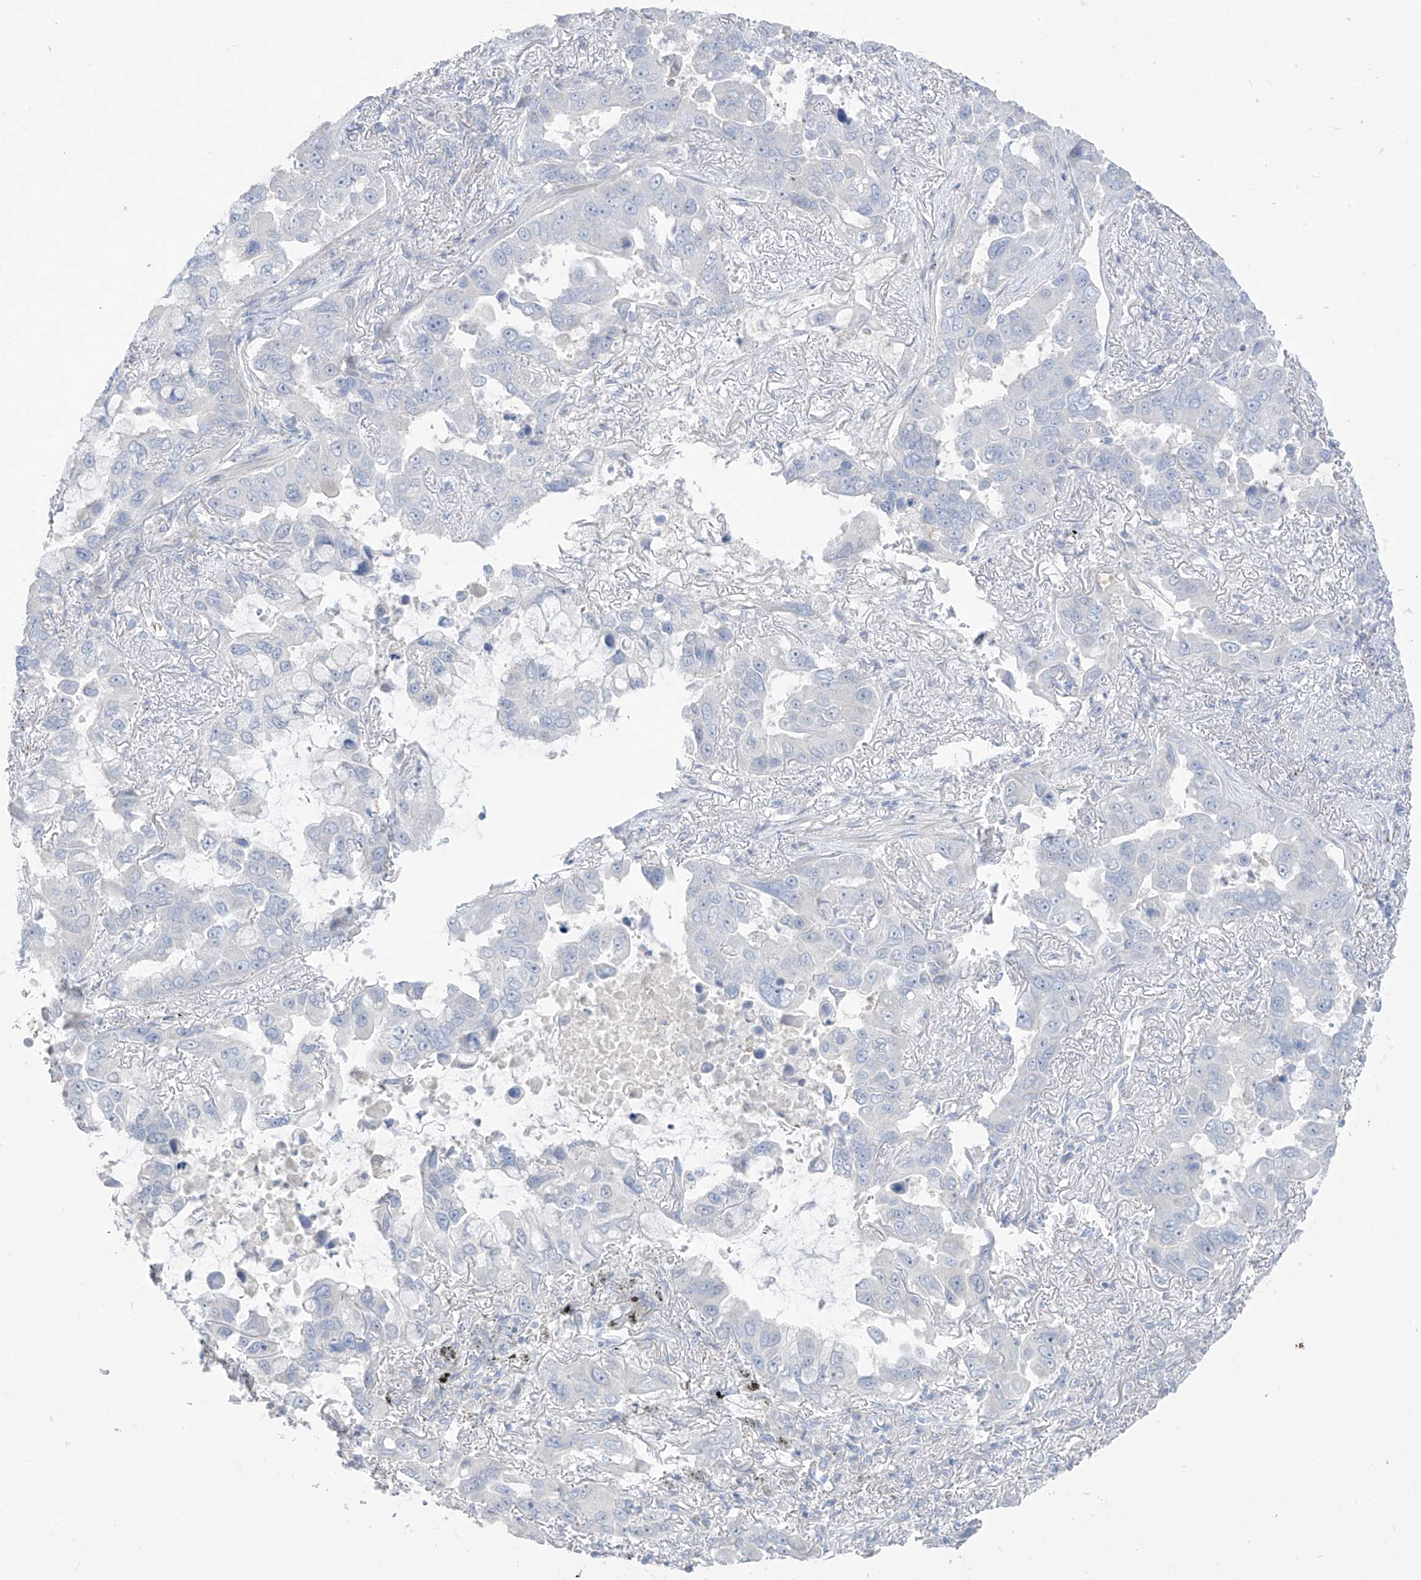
{"staining": {"intensity": "negative", "quantity": "none", "location": "none"}, "tissue": "lung cancer", "cell_type": "Tumor cells", "image_type": "cancer", "snomed": [{"axis": "morphology", "description": "Adenocarcinoma, NOS"}, {"axis": "topography", "description": "Lung"}], "caption": "The micrograph displays no significant staining in tumor cells of lung cancer (adenocarcinoma).", "gene": "ASPRV1", "patient": {"sex": "male", "age": 64}}